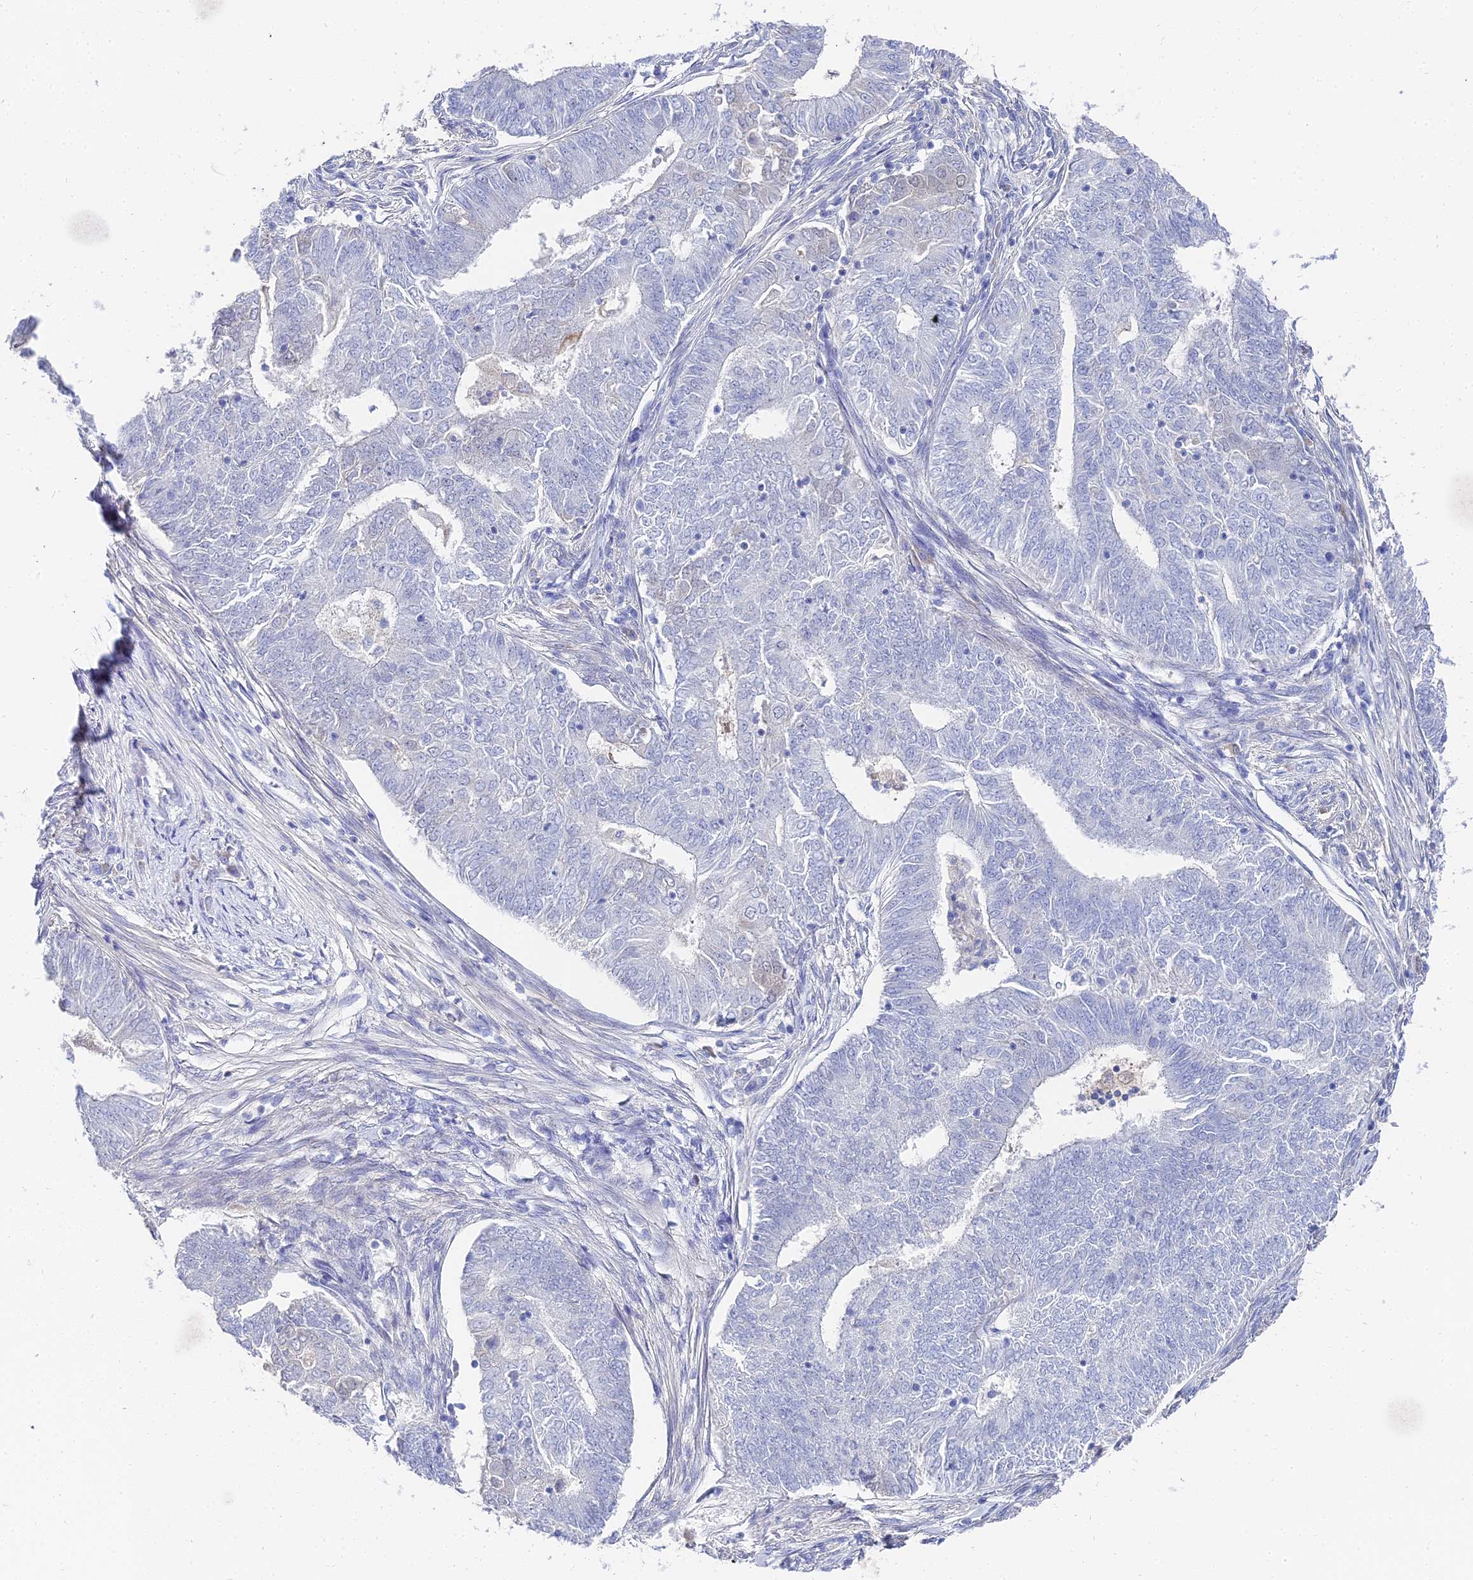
{"staining": {"intensity": "negative", "quantity": "none", "location": "none"}, "tissue": "endometrial cancer", "cell_type": "Tumor cells", "image_type": "cancer", "snomed": [{"axis": "morphology", "description": "Adenocarcinoma, NOS"}, {"axis": "topography", "description": "Endometrium"}], "caption": "This histopathology image is of endometrial cancer (adenocarcinoma) stained with IHC to label a protein in brown with the nuclei are counter-stained blue. There is no staining in tumor cells.", "gene": "KRT17", "patient": {"sex": "female", "age": 62}}